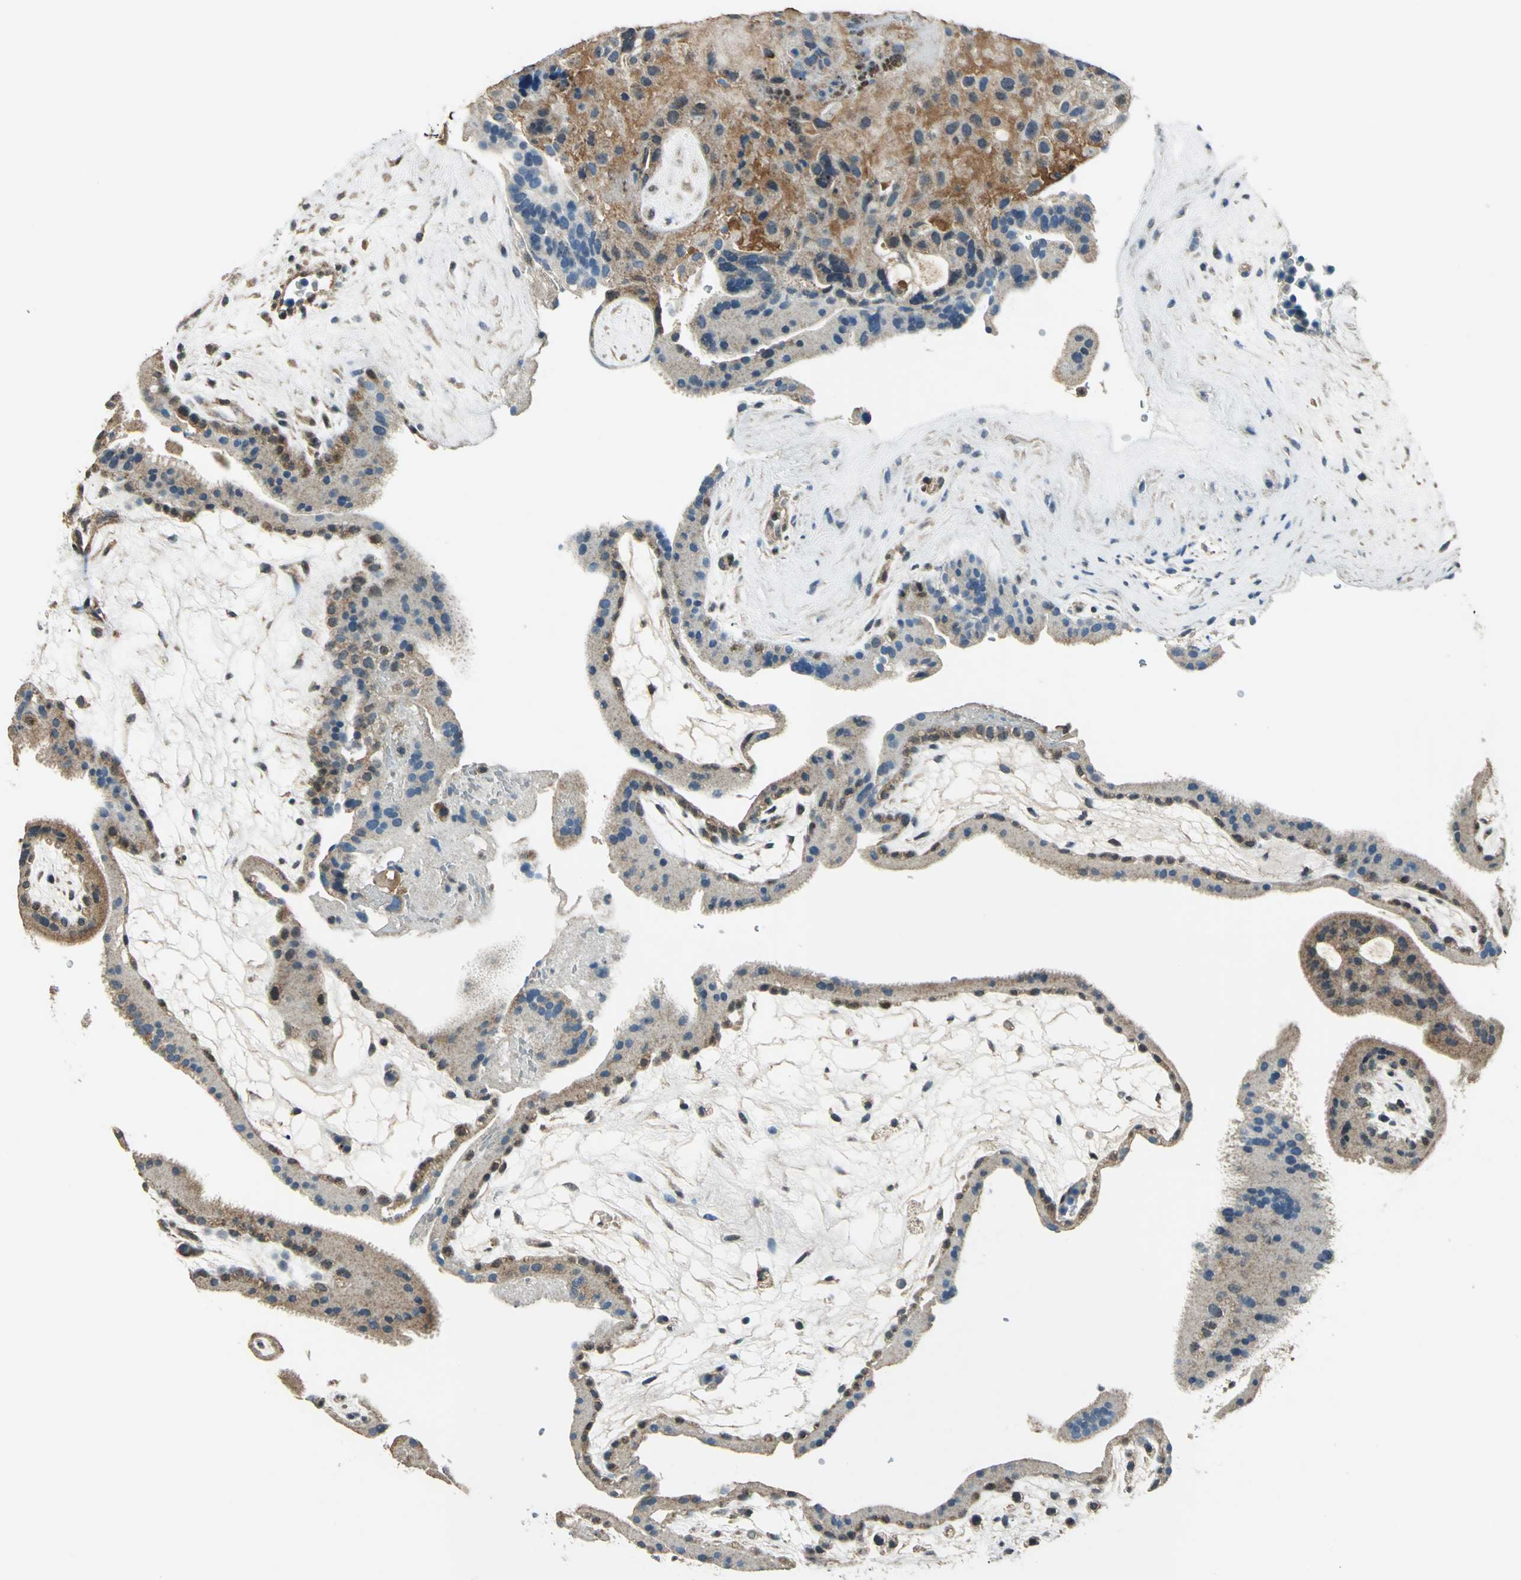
{"staining": {"intensity": "strong", "quantity": ">75%", "location": "cytoplasmic/membranous,nuclear"}, "tissue": "placenta", "cell_type": "Decidual cells", "image_type": "normal", "snomed": [{"axis": "morphology", "description": "Normal tissue, NOS"}, {"axis": "topography", "description": "Placenta"}], "caption": "Immunohistochemistry staining of unremarkable placenta, which displays high levels of strong cytoplasmic/membranous,nuclear positivity in approximately >75% of decidual cells indicating strong cytoplasmic/membranous,nuclear protein positivity. The staining was performed using DAB (3,3'-diaminobenzidine) (brown) for protein detection and nuclei were counterstained in hematoxylin (blue).", "gene": "NUDT2", "patient": {"sex": "female", "age": 19}}